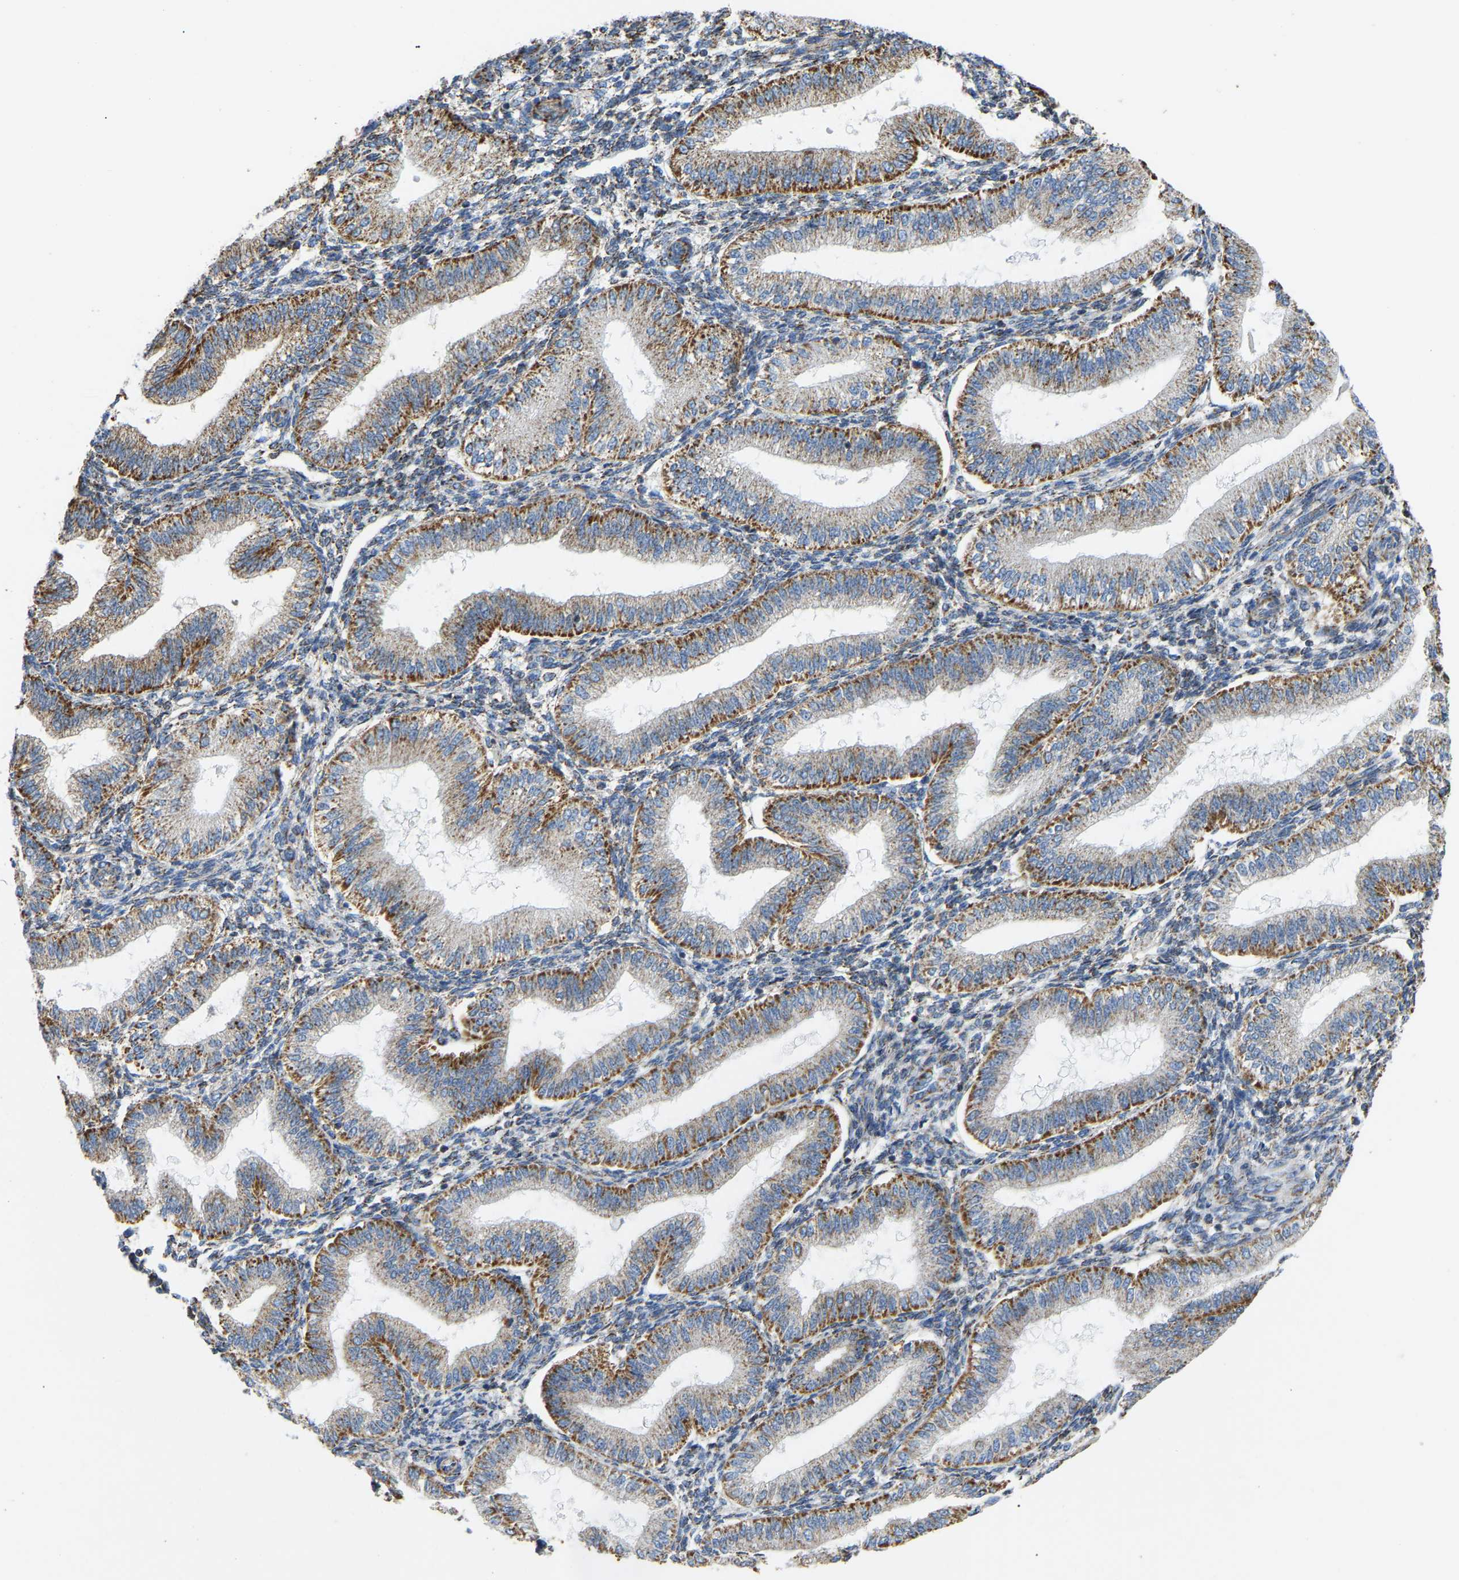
{"staining": {"intensity": "moderate", "quantity": ">75%", "location": "cytoplasmic/membranous"}, "tissue": "endometrium", "cell_type": "Cells in endometrial stroma", "image_type": "normal", "snomed": [{"axis": "morphology", "description": "Normal tissue, NOS"}, {"axis": "topography", "description": "Endometrium"}], "caption": "Immunohistochemical staining of normal human endometrium reveals >75% levels of moderate cytoplasmic/membranous protein staining in approximately >75% of cells in endometrial stroma.", "gene": "HIBADH", "patient": {"sex": "female", "age": 39}}